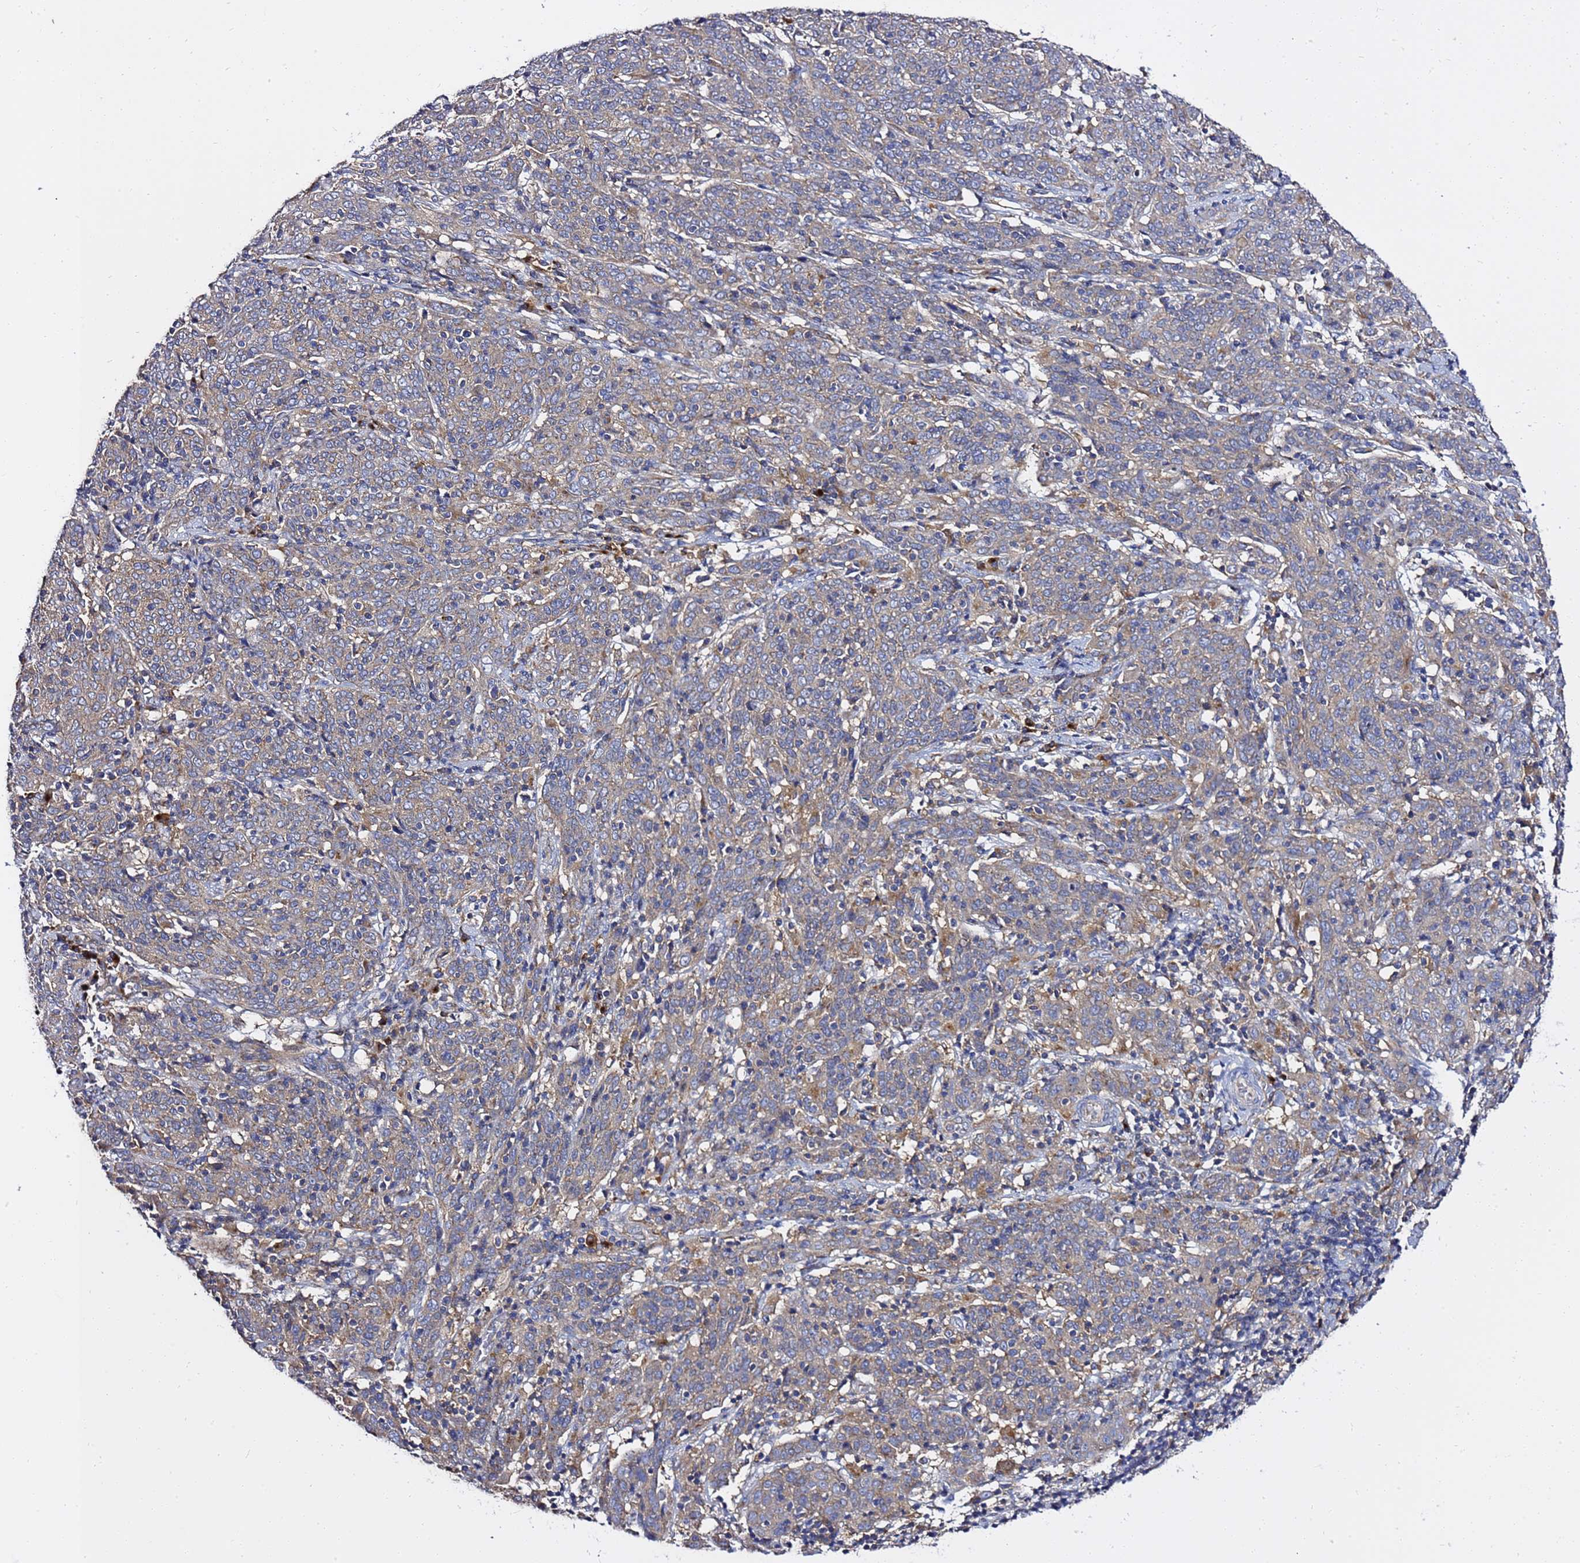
{"staining": {"intensity": "weak", "quantity": "<25%", "location": "cytoplasmic/membranous"}, "tissue": "cervical cancer", "cell_type": "Tumor cells", "image_type": "cancer", "snomed": [{"axis": "morphology", "description": "Squamous cell carcinoma, NOS"}, {"axis": "topography", "description": "Cervix"}], "caption": "Immunohistochemistry (IHC) micrograph of cervical cancer stained for a protein (brown), which exhibits no positivity in tumor cells.", "gene": "ANAPC1", "patient": {"sex": "female", "age": 67}}